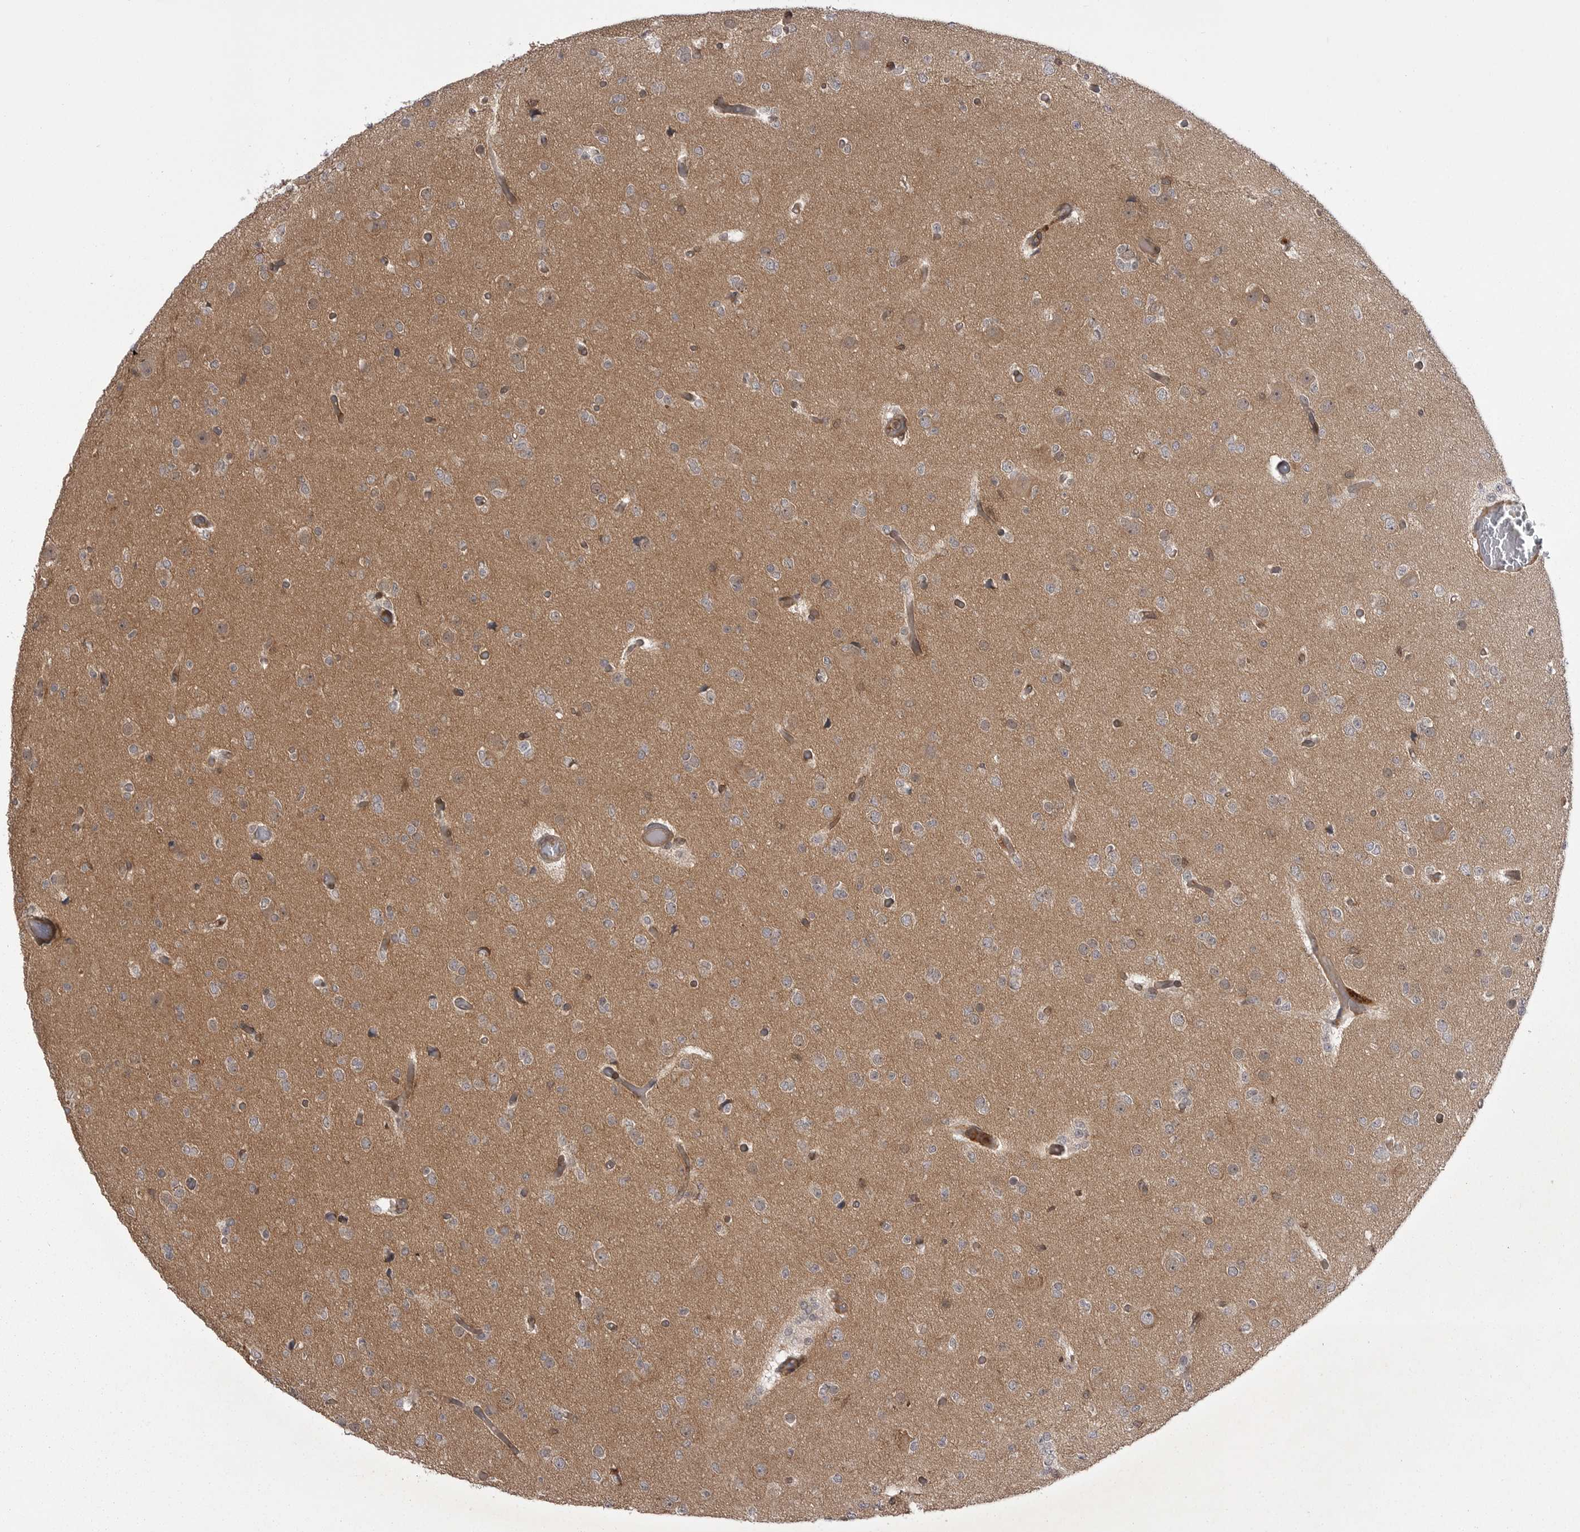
{"staining": {"intensity": "negative", "quantity": "none", "location": "none"}, "tissue": "glioma", "cell_type": "Tumor cells", "image_type": "cancer", "snomed": [{"axis": "morphology", "description": "Glioma, malignant, Low grade"}, {"axis": "topography", "description": "Brain"}], "caption": "DAB (3,3'-diaminobenzidine) immunohistochemical staining of human glioma demonstrates no significant expression in tumor cells.", "gene": "STK24", "patient": {"sex": "female", "age": 22}}